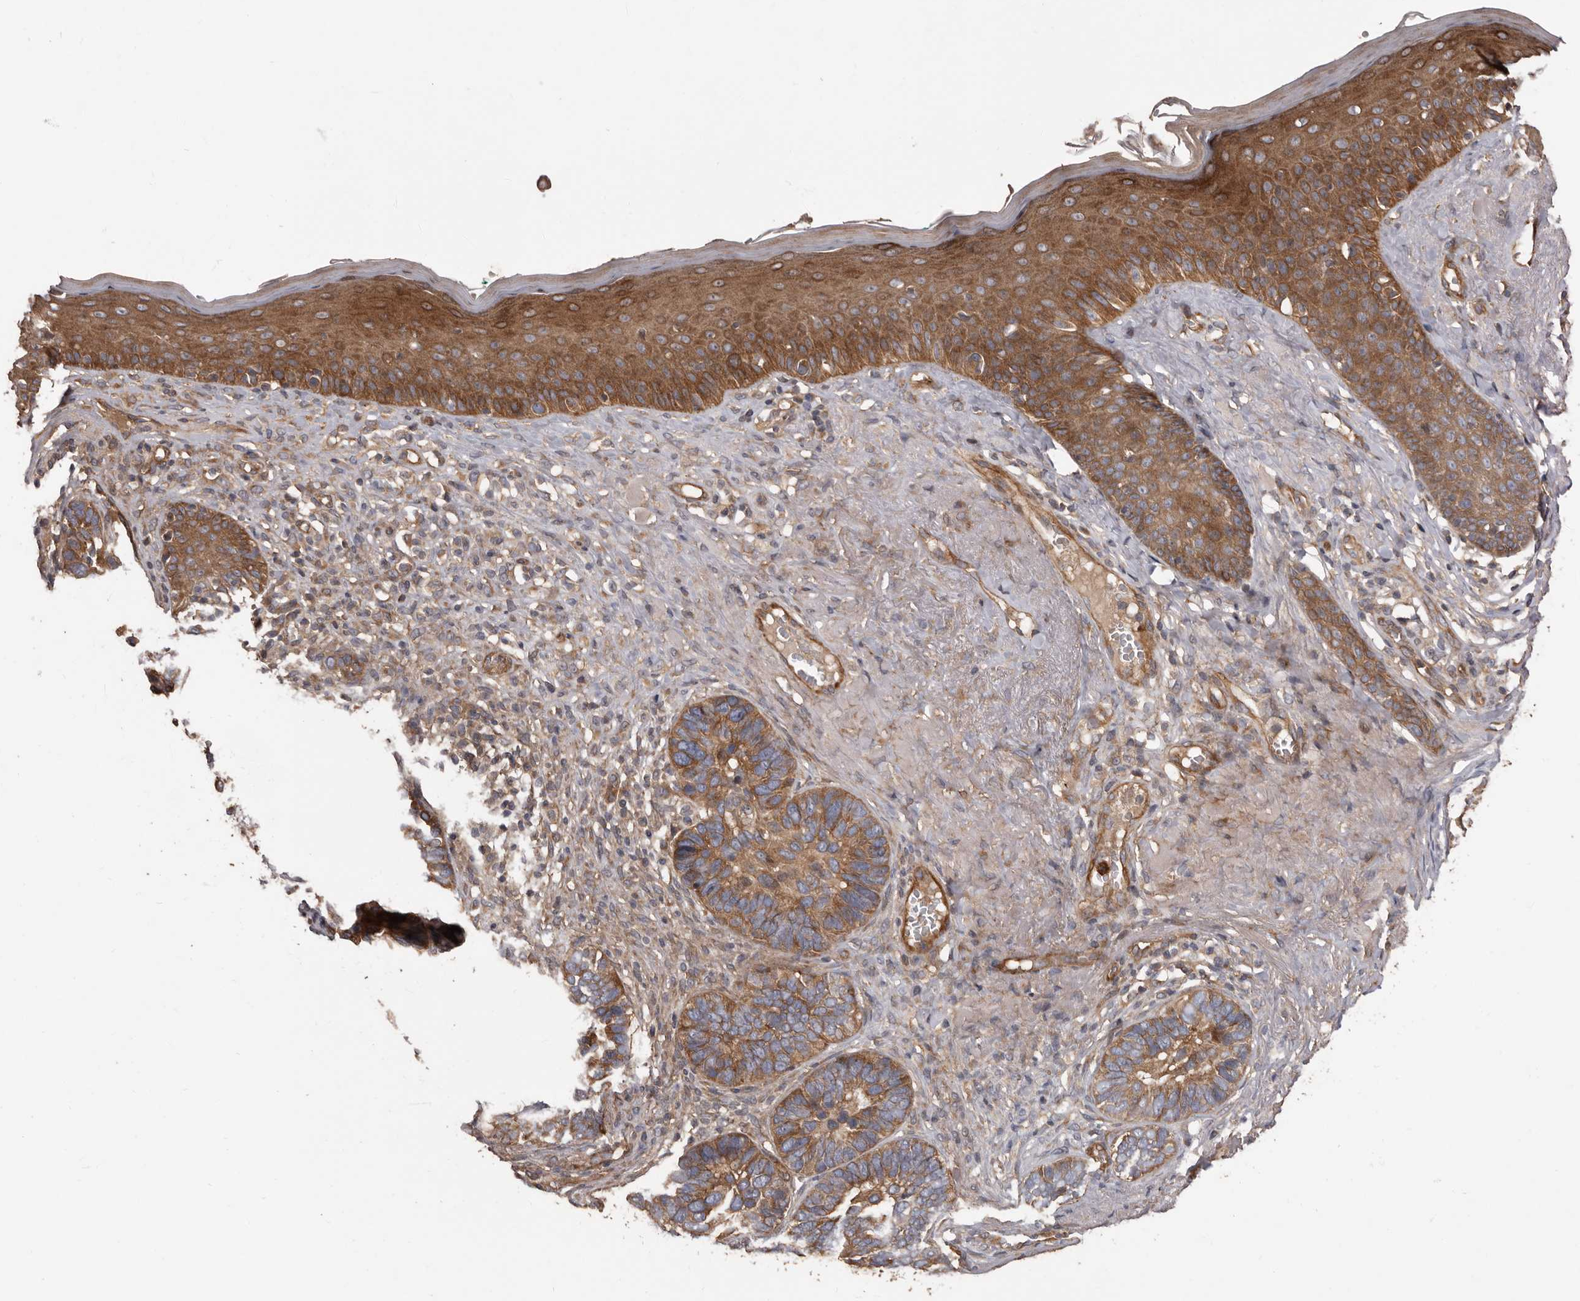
{"staining": {"intensity": "moderate", "quantity": ">75%", "location": "cytoplasmic/membranous"}, "tissue": "skin cancer", "cell_type": "Tumor cells", "image_type": "cancer", "snomed": [{"axis": "morphology", "description": "Basal cell carcinoma"}, {"axis": "topography", "description": "Skin"}], "caption": "Skin basal cell carcinoma stained for a protein (brown) shows moderate cytoplasmic/membranous positive expression in about >75% of tumor cells.", "gene": "ARHGEF5", "patient": {"sex": "male", "age": 62}}